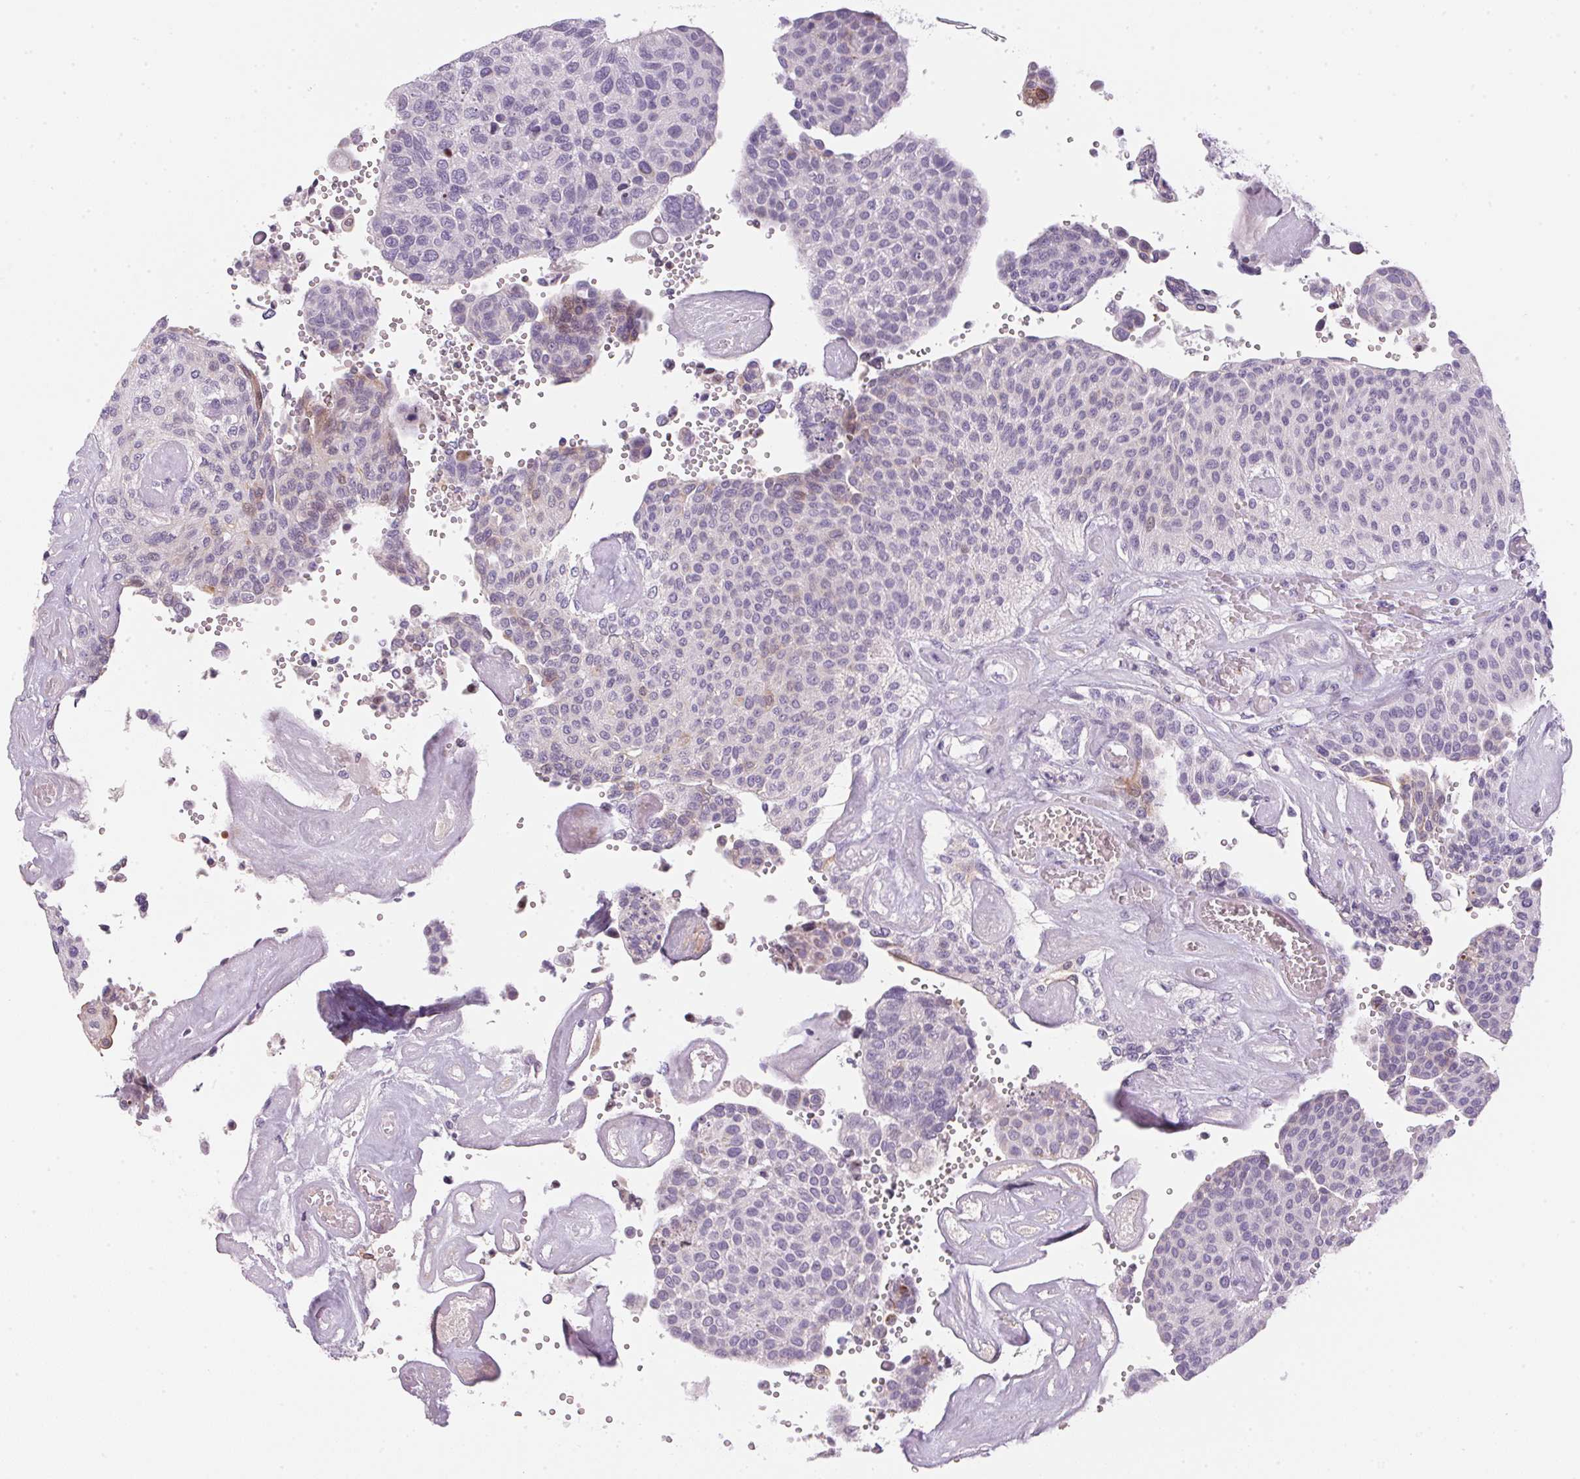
{"staining": {"intensity": "negative", "quantity": "none", "location": "none"}, "tissue": "urothelial cancer", "cell_type": "Tumor cells", "image_type": "cancer", "snomed": [{"axis": "morphology", "description": "Urothelial carcinoma, NOS"}, {"axis": "topography", "description": "Urinary bladder"}], "caption": "A photomicrograph of human urothelial cancer is negative for staining in tumor cells. (Immunohistochemistry, brightfield microscopy, high magnification).", "gene": "ECPAS", "patient": {"sex": "male", "age": 55}}